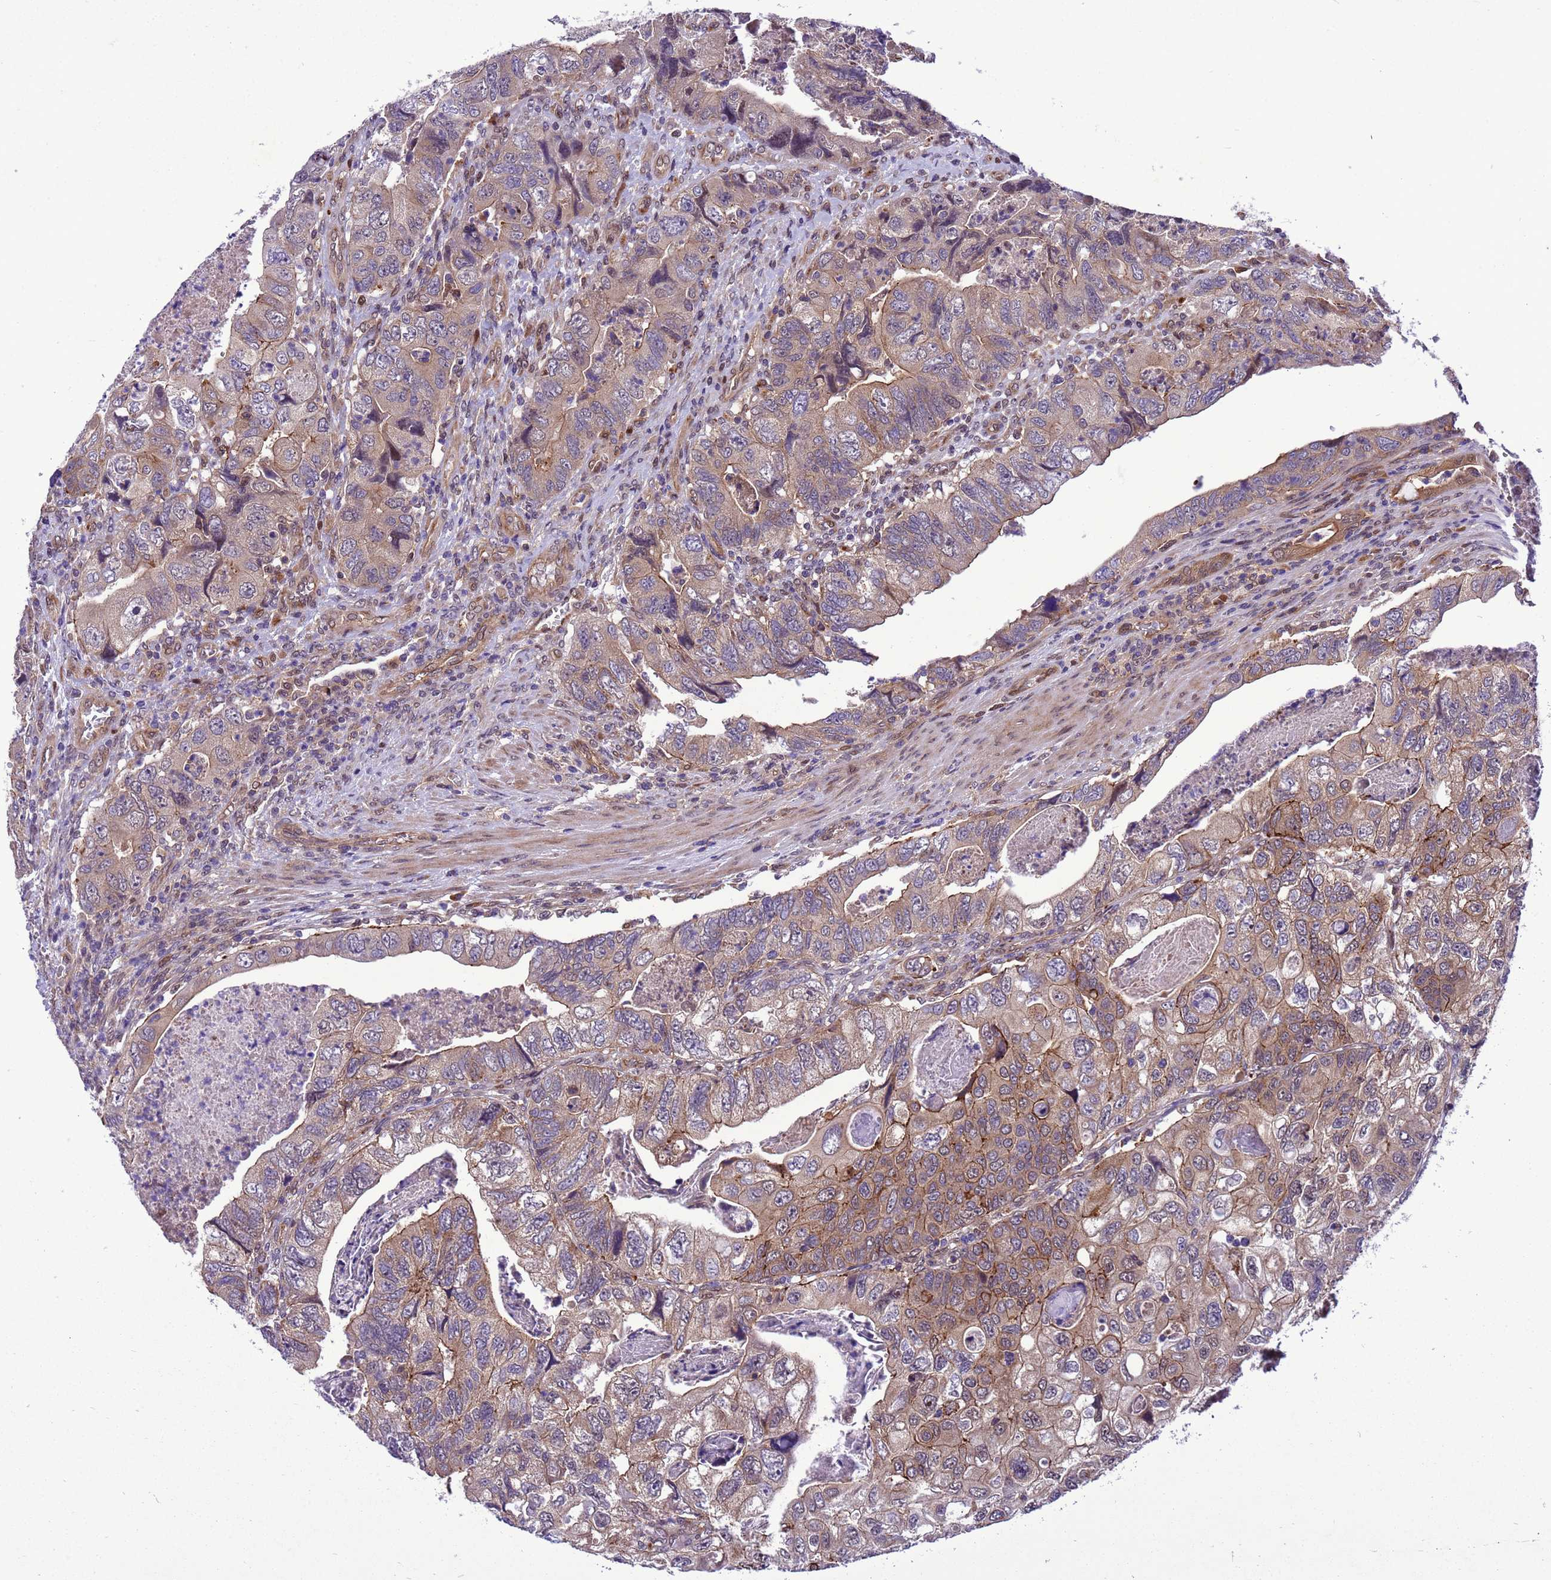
{"staining": {"intensity": "moderate", "quantity": "25%-75%", "location": "cytoplasmic/membranous"}, "tissue": "colorectal cancer", "cell_type": "Tumor cells", "image_type": "cancer", "snomed": [{"axis": "morphology", "description": "Adenocarcinoma, NOS"}, {"axis": "topography", "description": "Rectum"}], "caption": "Protein staining of colorectal adenocarcinoma tissue reveals moderate cytoplasmic/membranous expression in approximately 25%-75% of tumor cells.", "gene": "RASD1", "patient": {"sex": "male", "age": 63}}